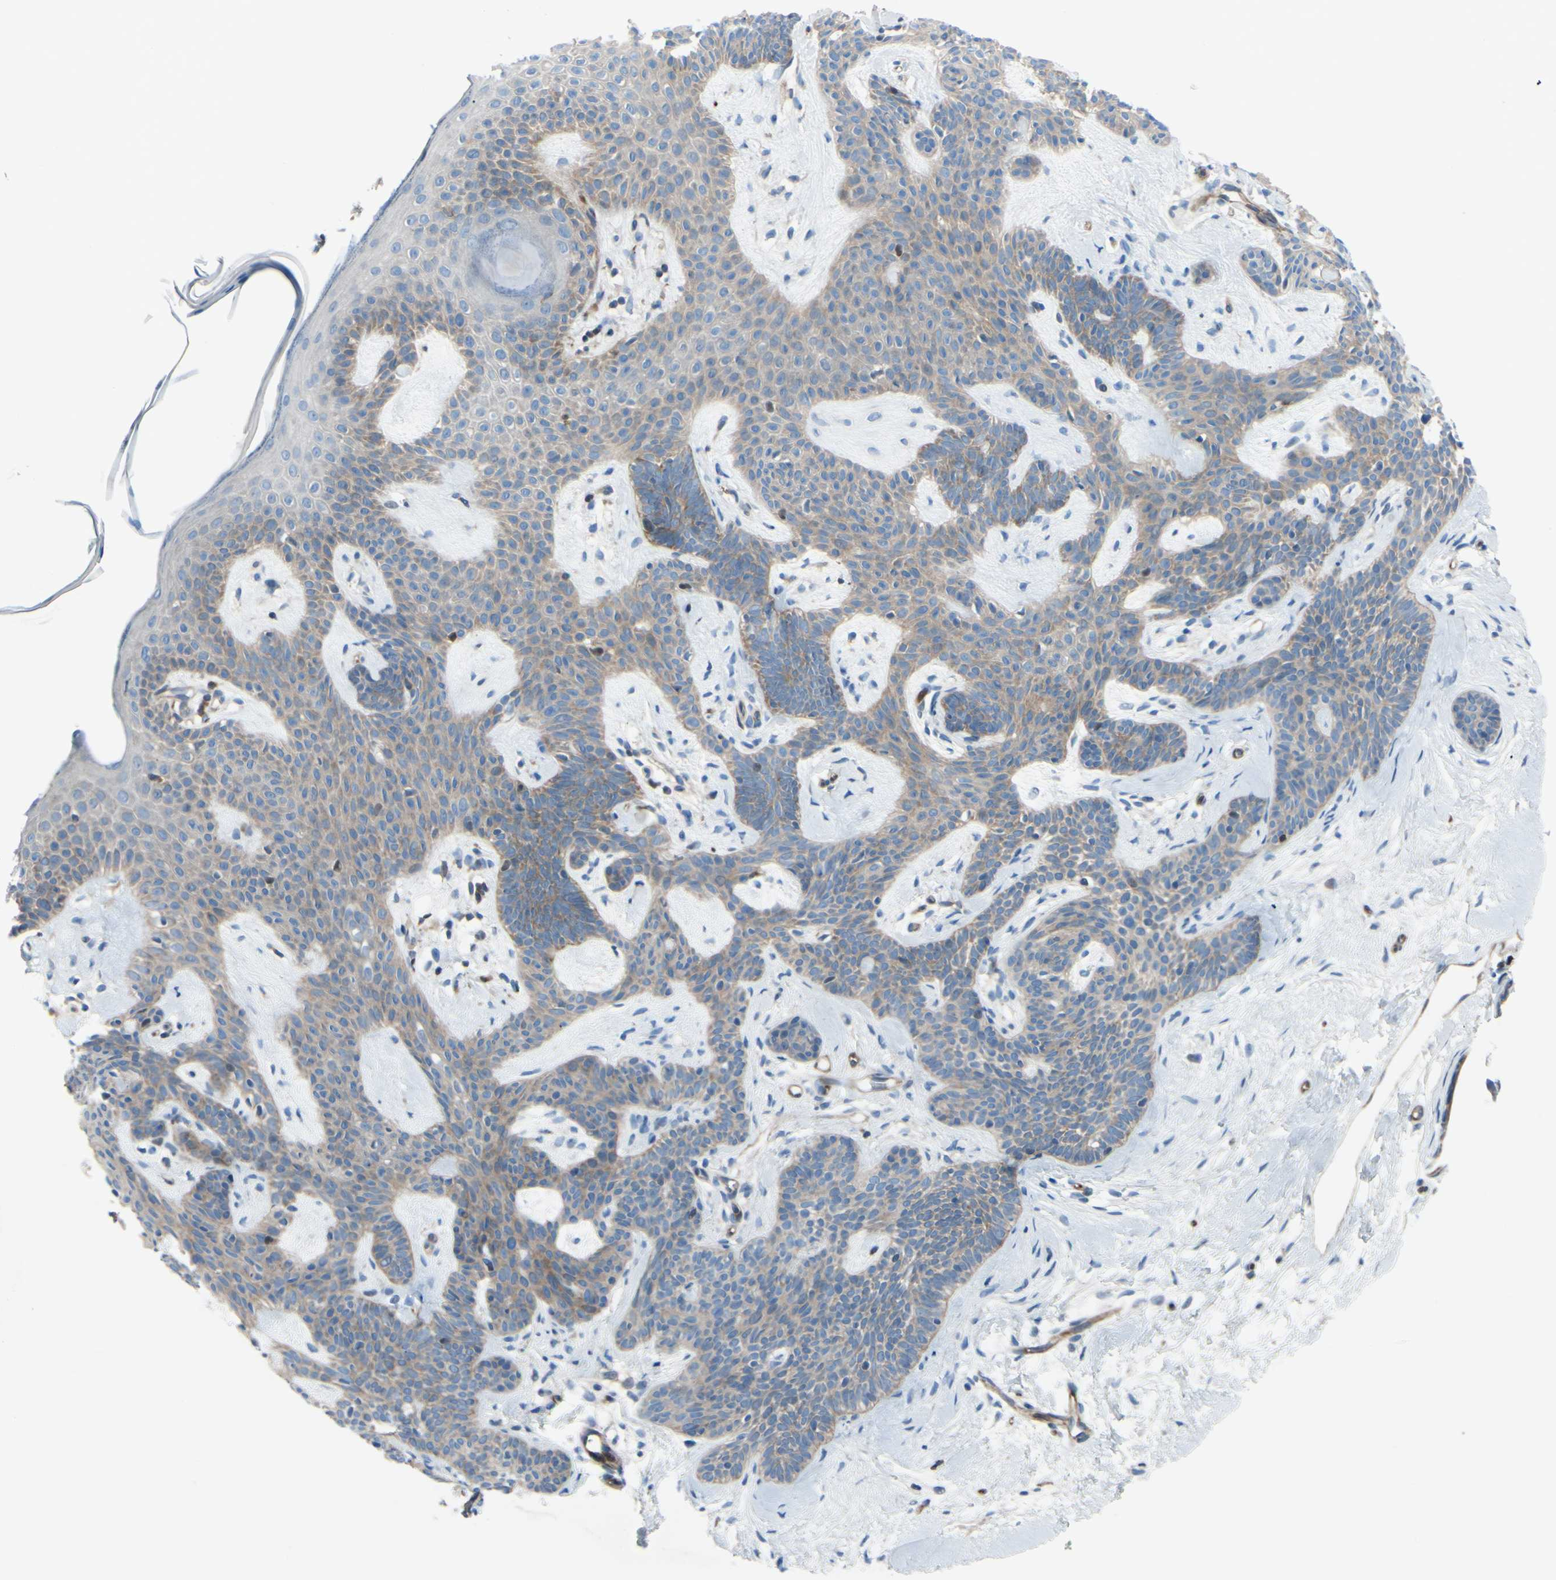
{"staining": {"intensity": "weak", "quantity": ">75%", "location": "cytoplasmic/membranous"}, "tissue": "skin cancer", "cell_type": "Tumor cells", "image_type": "cancer", "snomed": [{"axis": "morphology", "description": "Developmental malformation"}, {"axis": "morphology", "description": "Basal cell carcinoma"}, {"axis": "topography", "description": "Skin"}], "caption": "IHC of human skin basal cell carcinoma reveals low levels of weak cytoplasmic/membranous expression in approximately >75% of tumor cells. The staining was performed using DAB to visualize the protein expression in brown, while the nuclei were stained in blue with hematoxylin (Magnification: 20x).", "gene": "PAK2", "patient": {"sex": "female", "age": 62}}